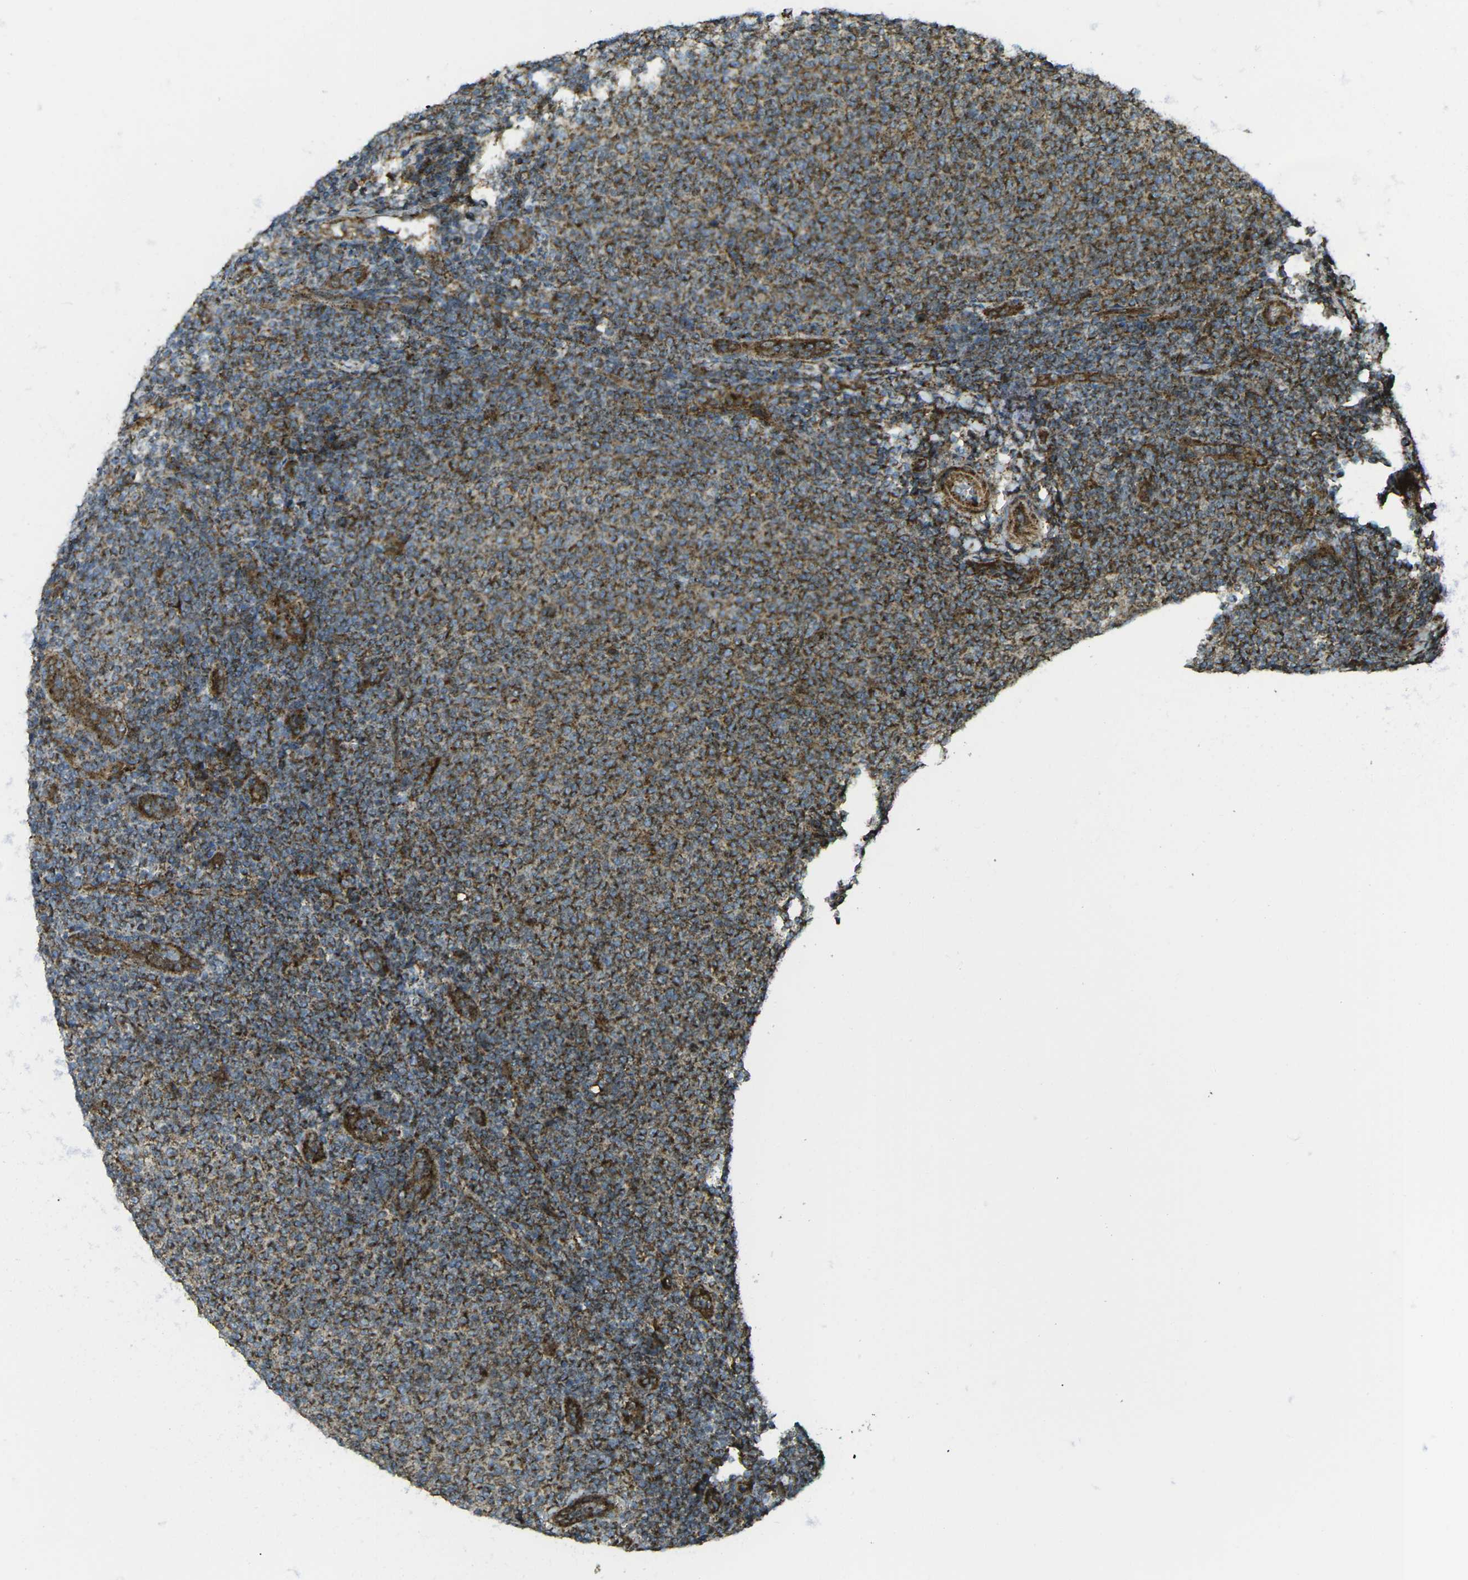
{"staining": {"intensity": "moderate", "quantity": ">75%", "location": "cytoplasmic/membranous"}, "tissue": "lymphoma", "cell_type": "Tumor cells", "image_type": "cancer", "snomed": [{"axis": "morphology", "description": "Malignant lymphoma, non-Hodgkin's type, Low grade"}, {"axis": "topography", "description": "Lymph node"}], "caption": "Low-grade malignant lymphoma, non-Hodgkin's type stained with a protein marker demonstrates moderate staining in tumor cells.", "gene": "CHMP3", "patient": {"sex": "male", "age": 66}}